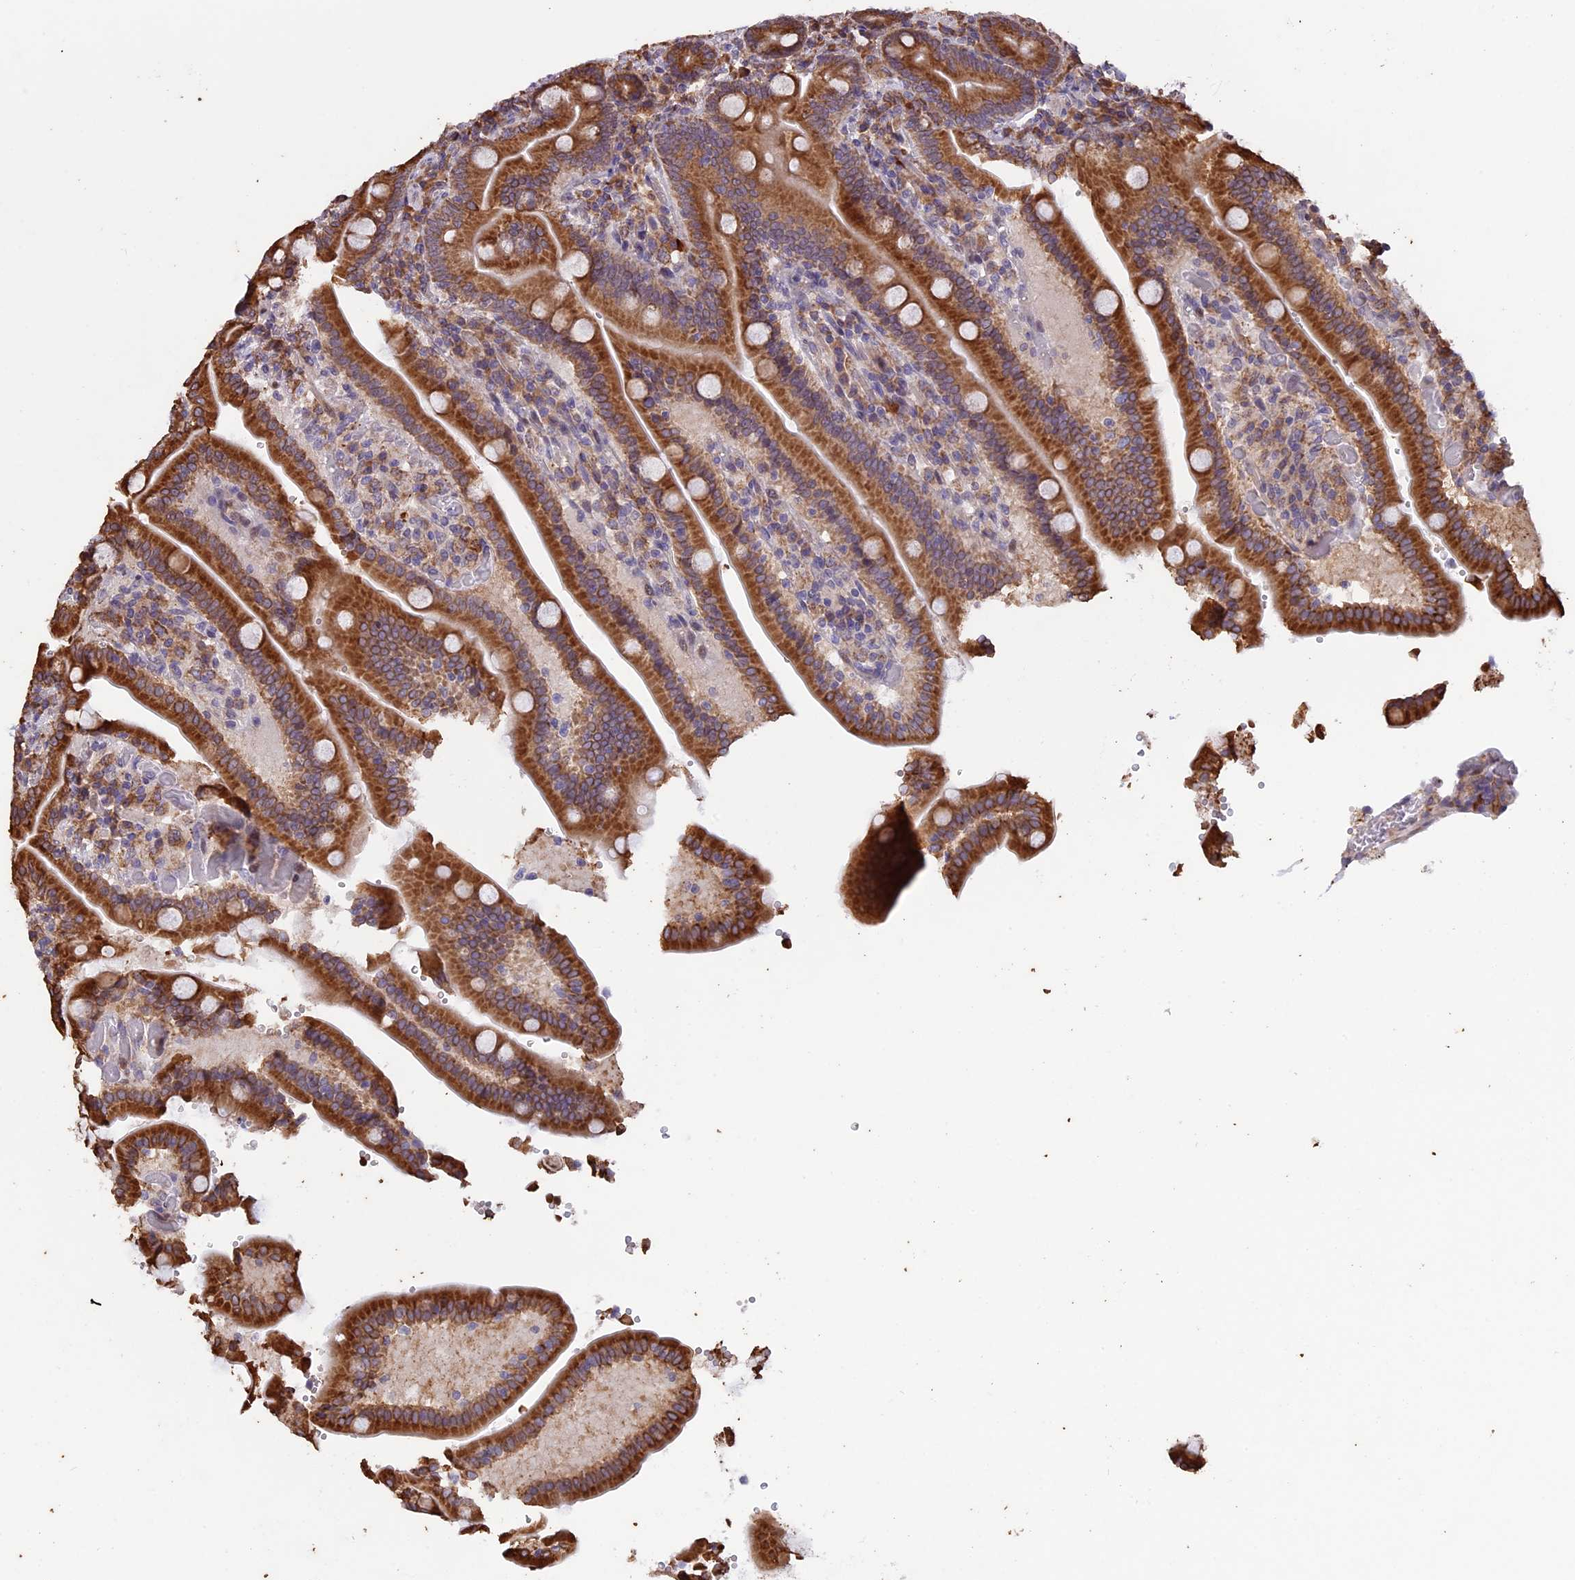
{"staining": {"intensity": "strong", "quantity": ">75%", "location": "cytoplasmic/membranous"}, "tissue": "duodenum", "cell_type": "Glandular cells", "image_type": "normal", "snomed": [{"axis": "morphology", "description": "Normal tissue, NOS"}, {"axis": "topography", "description": "Duodenum"}], "caption": "High-power microscopy captured an immunohistochemistry (IHC) photomicrograph of unremarkable duodenum, revealing strong cytoplasmic/membranous expression in approximately >75% of glandular cells.", "gene": "DMRTA2", "patient": {"sex": "female", "age": 62}}